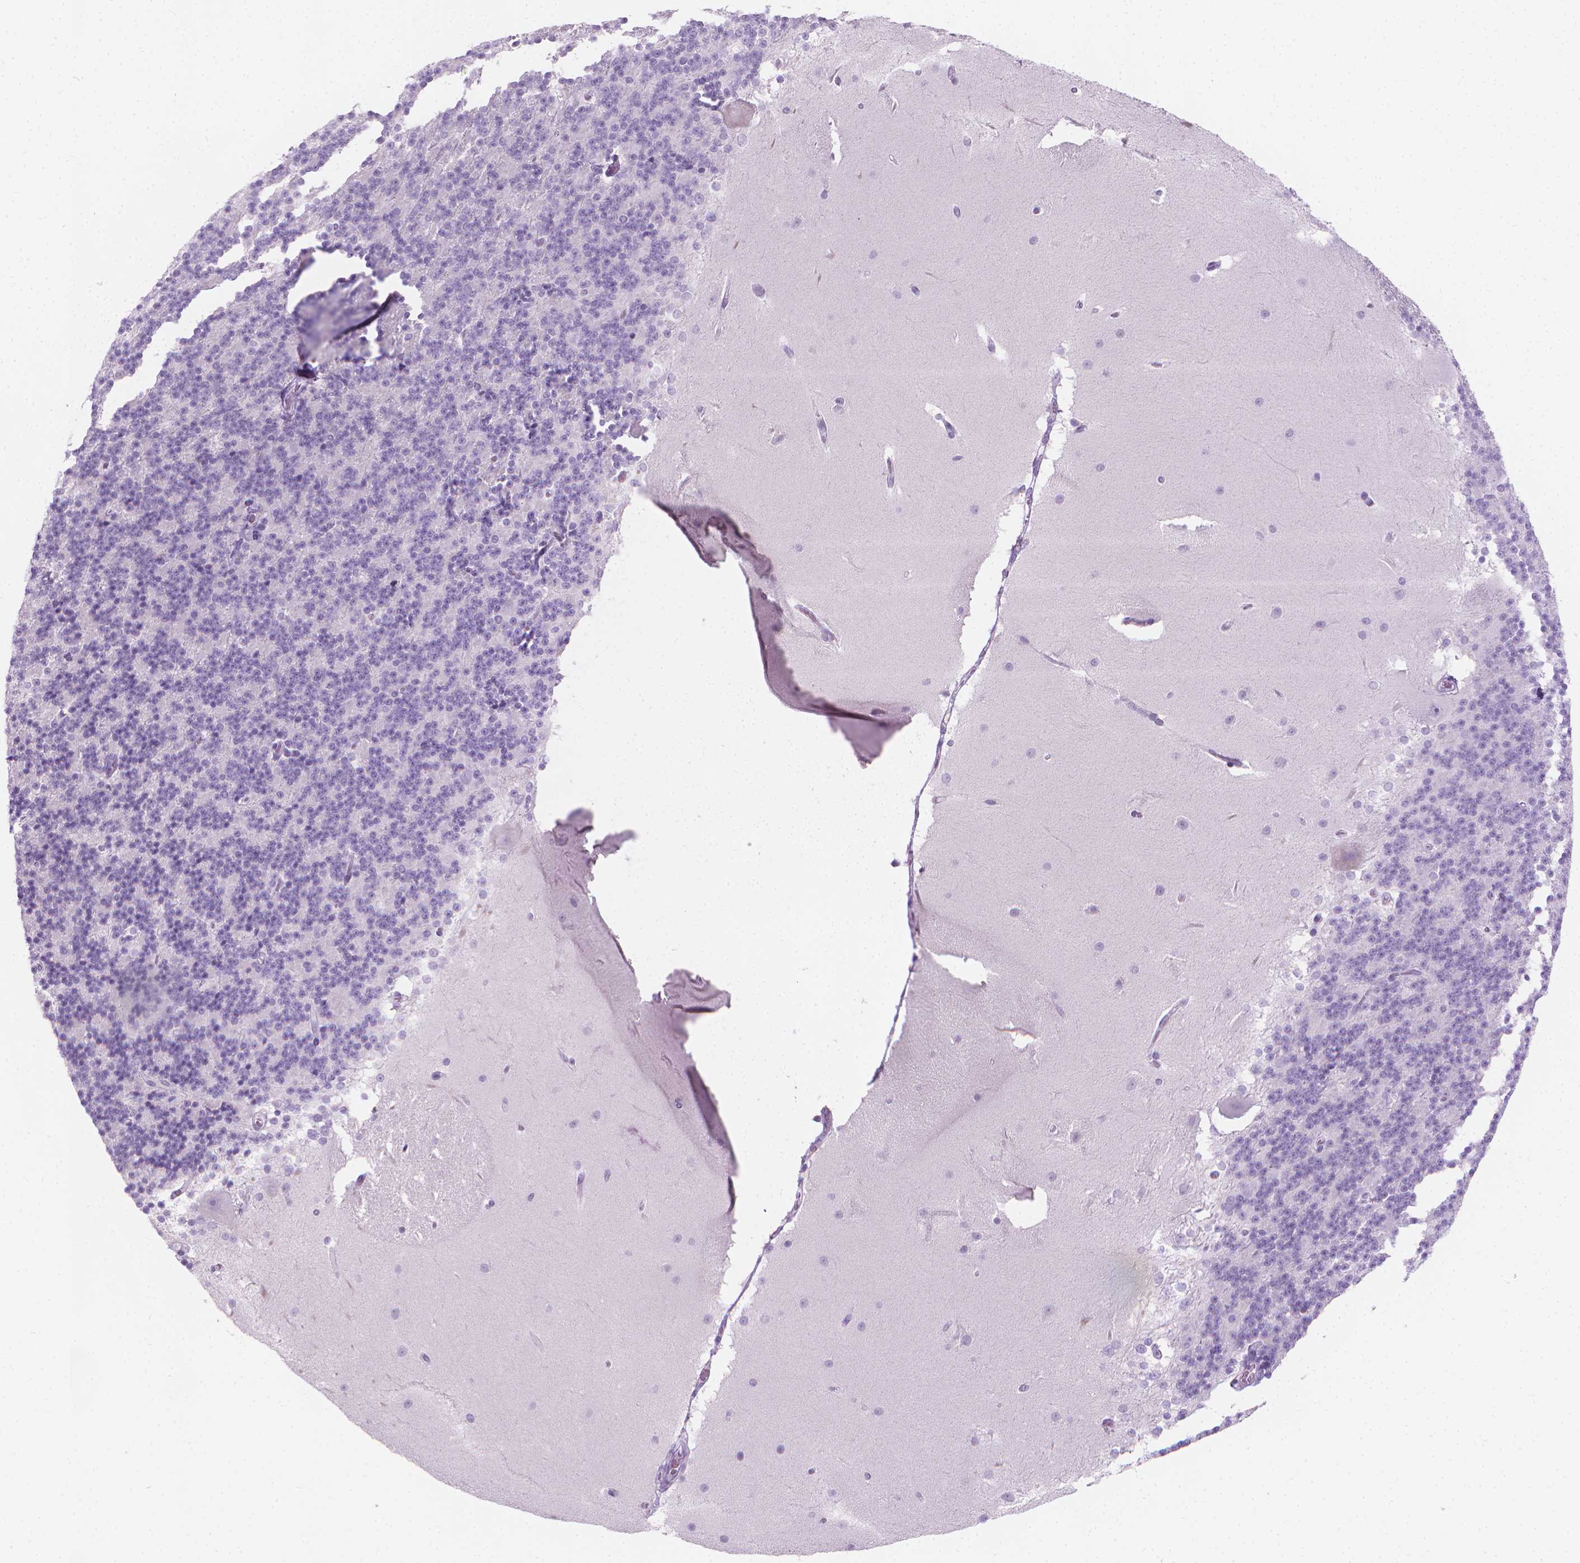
{"staining": {"intensity": "negative", "quantity": "none", "location": "none"}, "tissue": "cerebellum", "cell_type": "Cells in granular layer", "image_type": "normal", "snomed": [{"axis": "morphology", "description": "Normal tissue, NOS"}, {"axis": "topography", "description": "Cerebellum"}], "caption": "The image reveals no significant expression in cells in granular layer of cerebellum.", "gene": "CFAP52", "patient": {"sex": "female", "age": 19}}